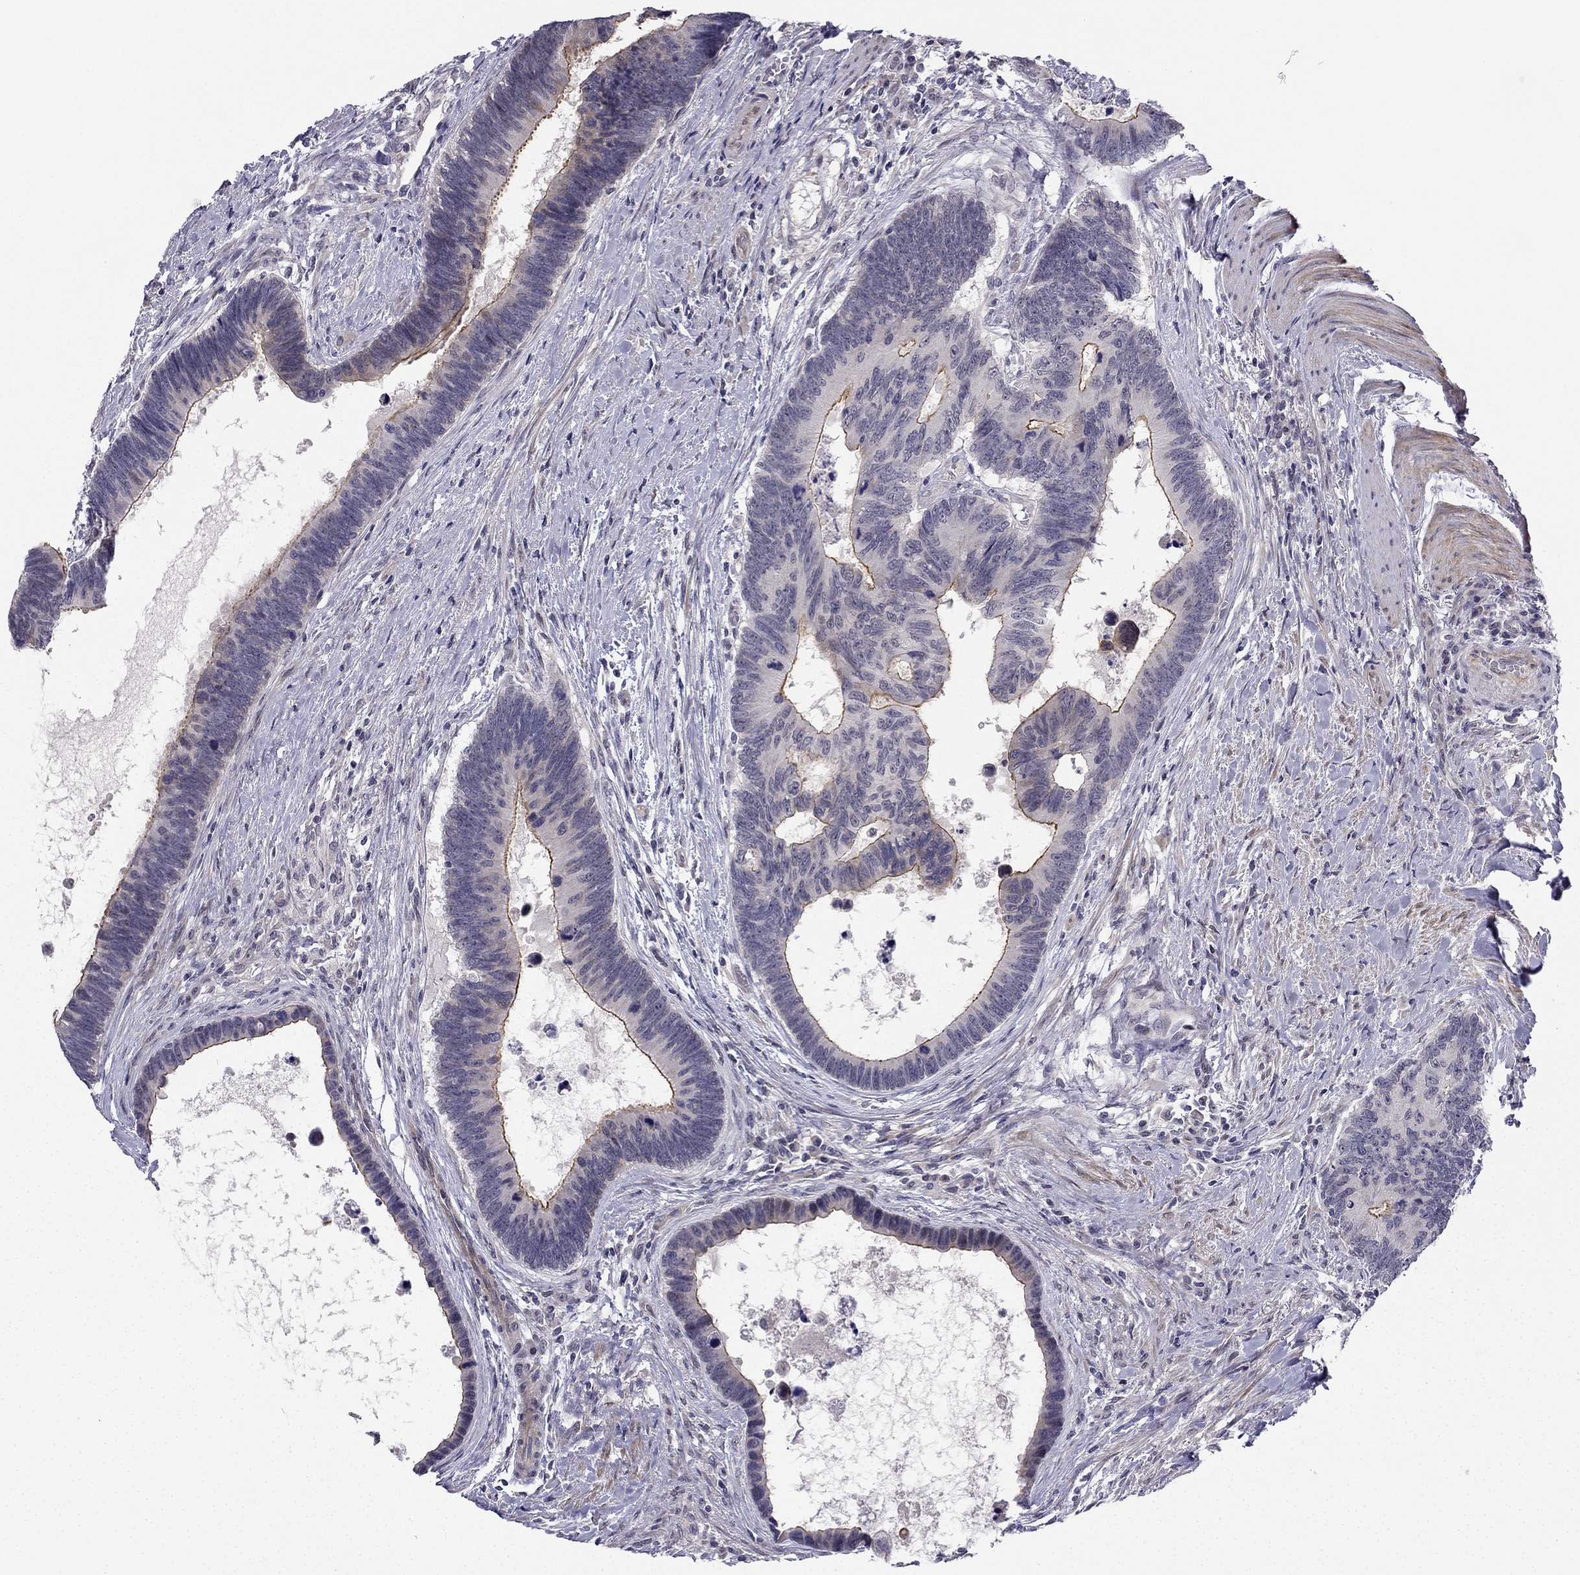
{"staining": {"intensity": "strong", "quantity": "<25%", "location": "cytoplasmic/membranous"}, "tissue": "colorectal cancer", "cell_type": "Tumor cells", "image_type": "cancer", "snomed": [{"axis": "morphology", "description": "Adenocarcinoma, NOS"}, {"axis": "topography", "description": "Colon"}], "caption": "Immunohistochemical staining of human colorectal adenocarcinoma shows medium levels of strong cytoplasmic/membranous expression in approximately <25% of tumor cells.", "gene": "CHST8", "patient": {"sex": "female", "age": 77}}